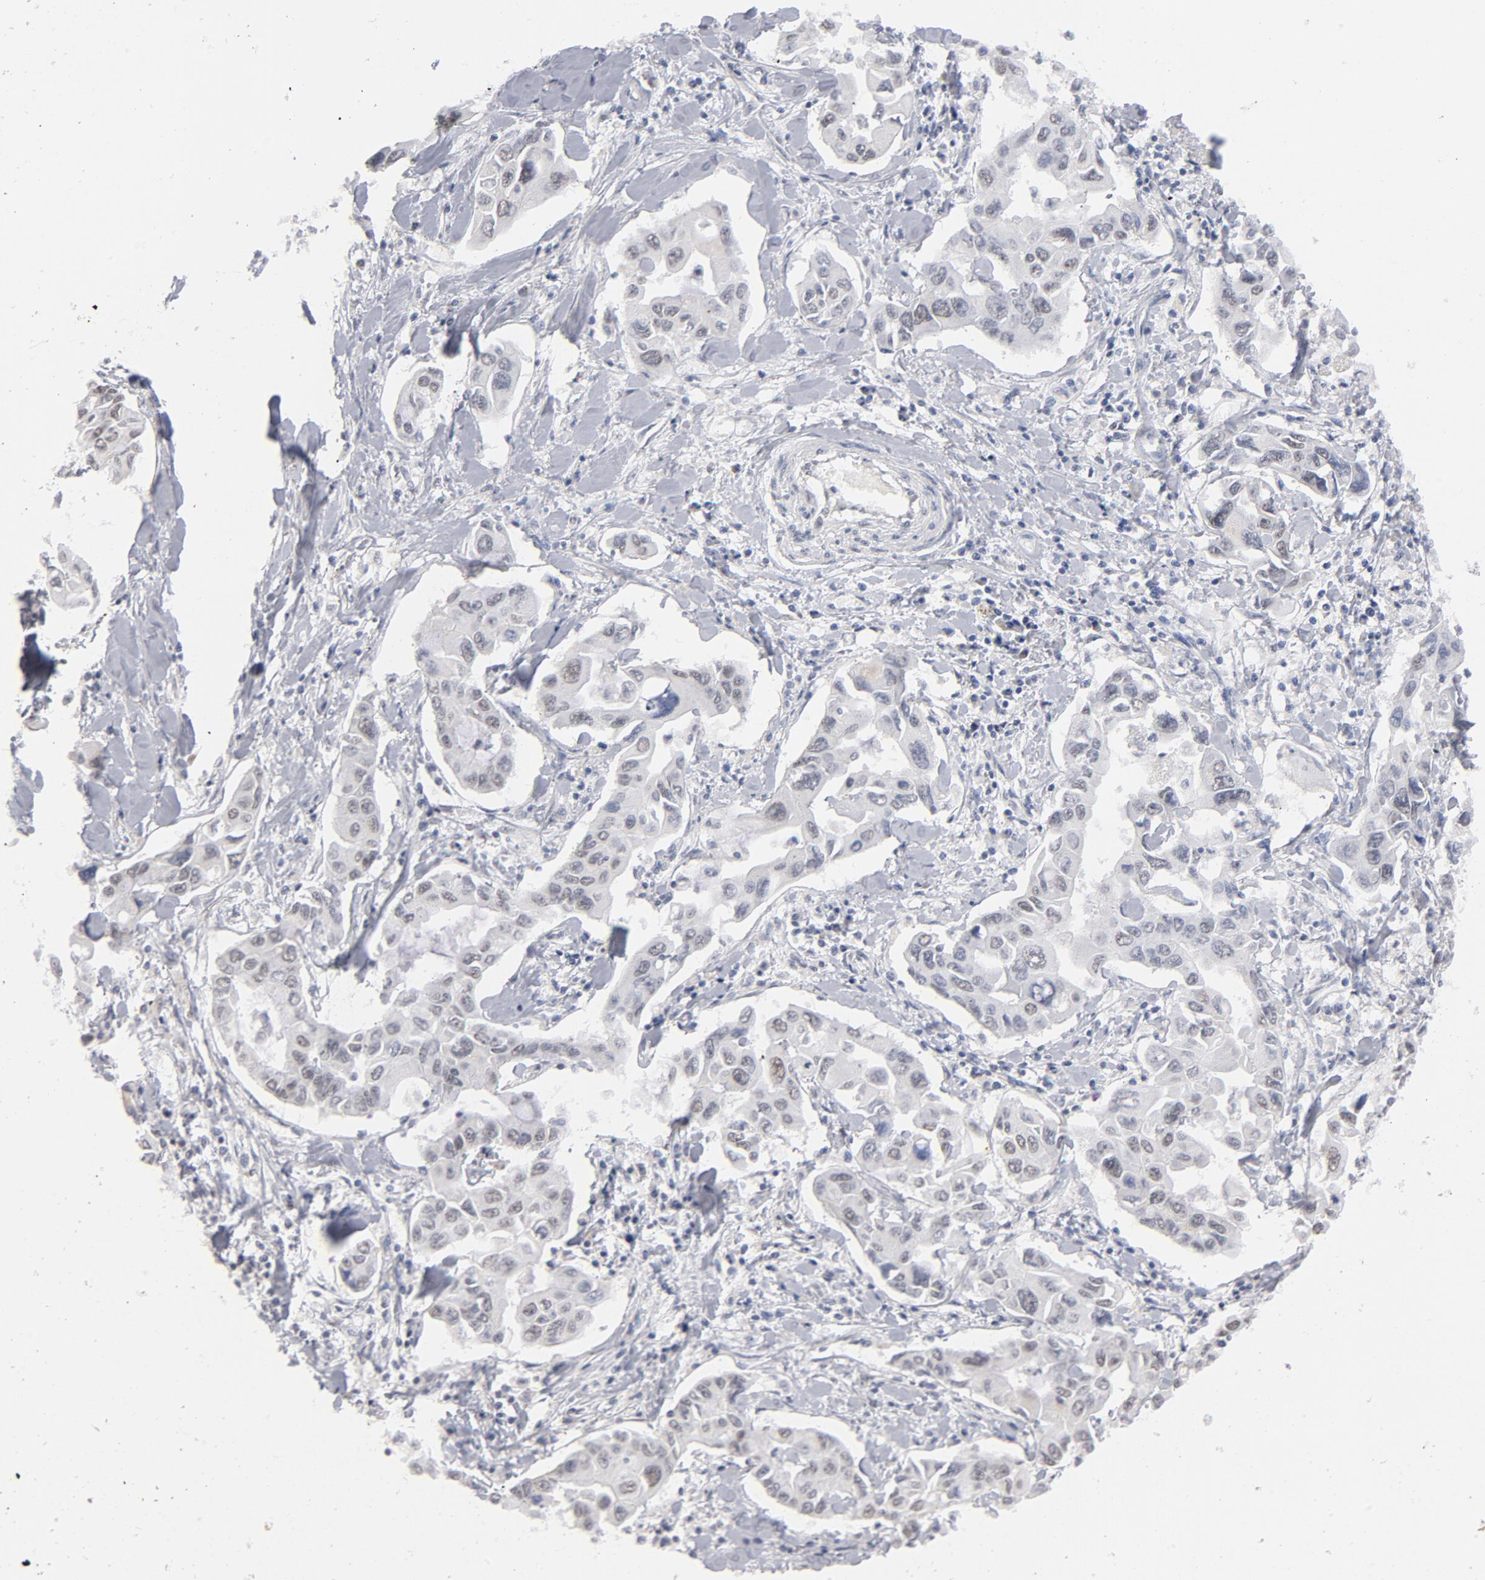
{"staining": {"intensity": "weak", "quantity": "25%-75%", "location": "nuclear"}, "tissue": "lung cancer", "cell_type": "Tumor cells", "image_type": "cancer", "snomed": [{"axis": "morphology", "description": "Adenocarcinoma, NOS"}, {"axis": "topography", "description": "Lymph node"}, {"axis": "topography", "description": "Lung"}], "caption": "Weak nuclear expression for a protein is present in approximately 25%-75% of tumor cells of adenocarcinoma (lung) using IHC.", "gene": "BAP1", "patient": {"sex": "male", "age": 64}}